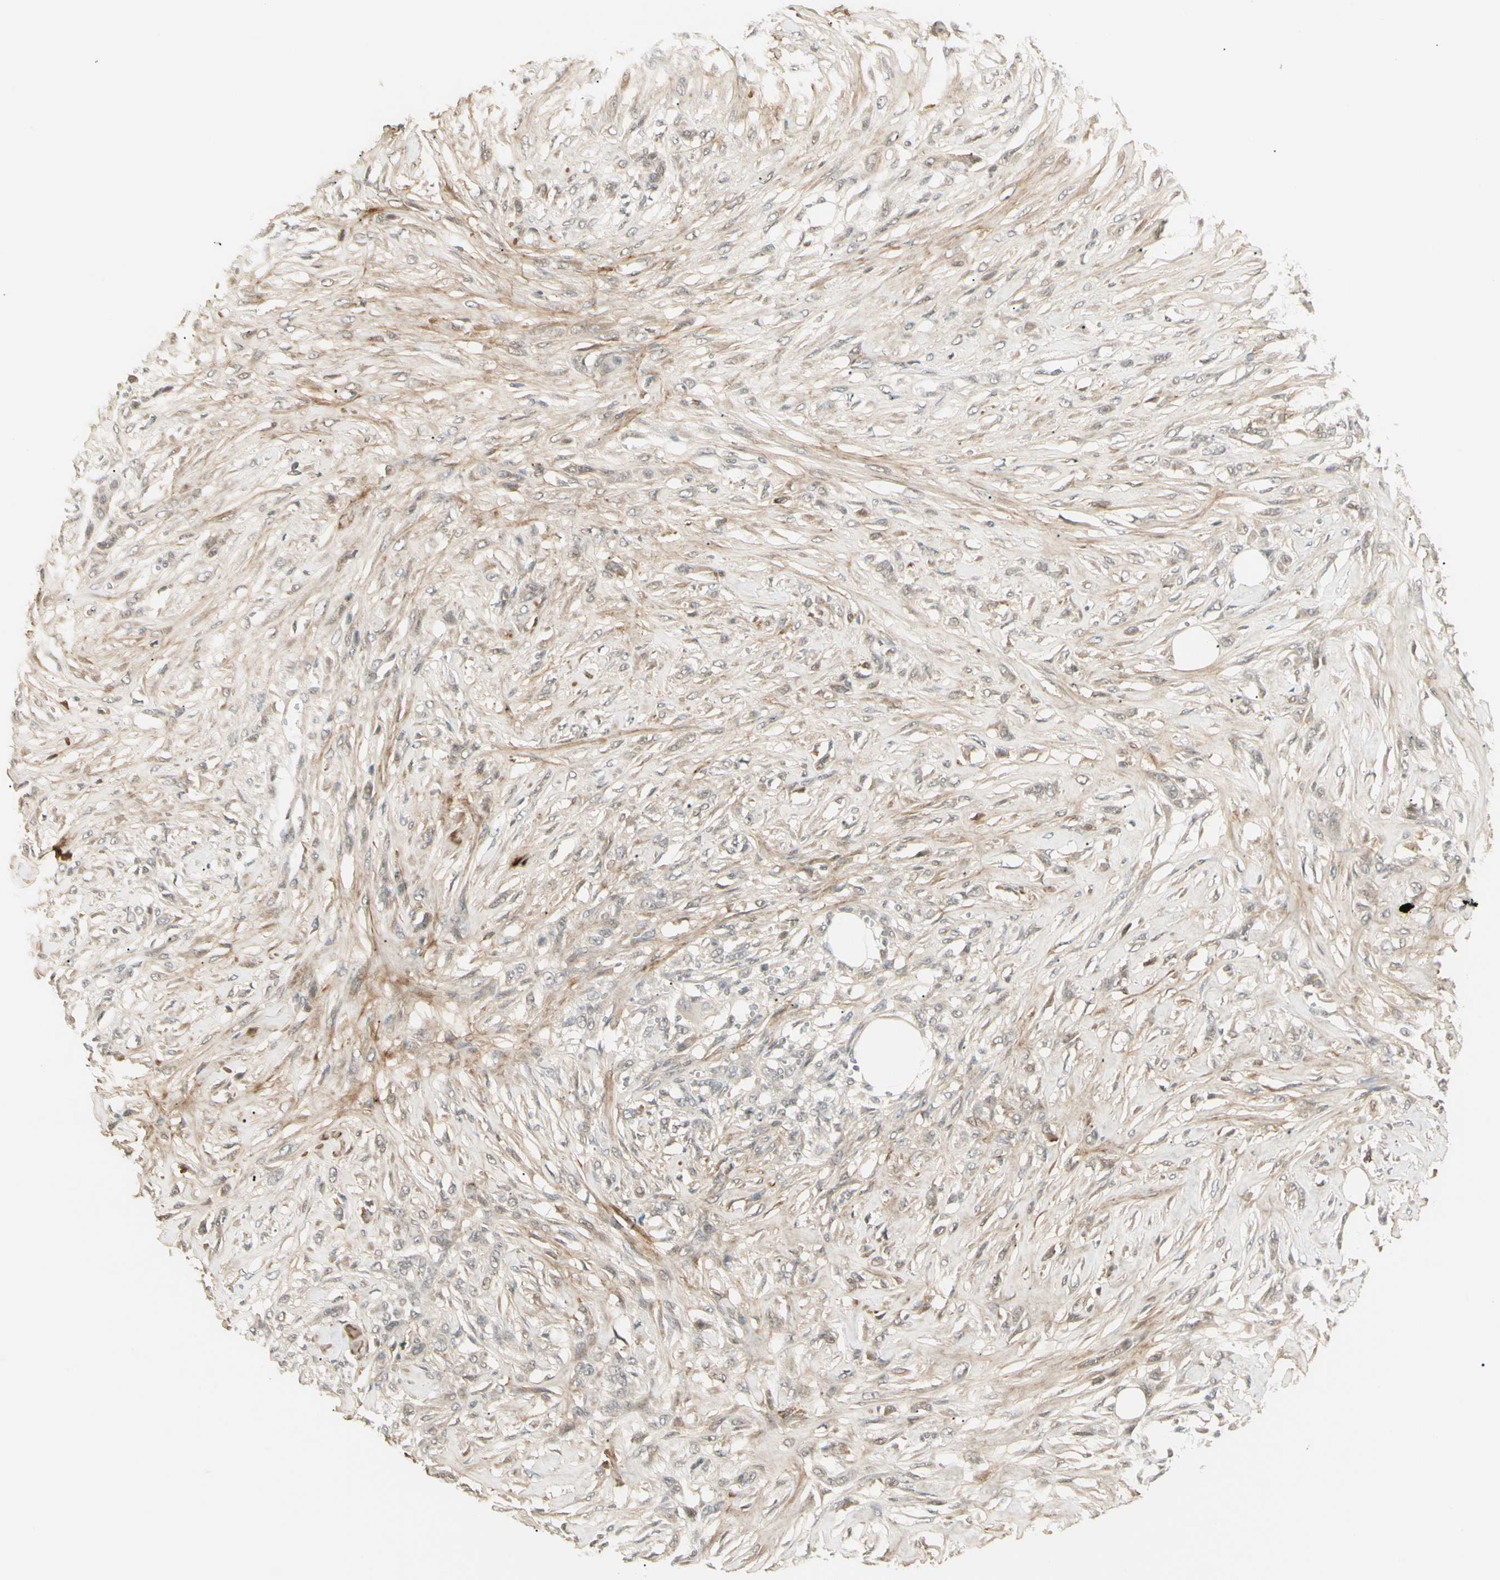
{"staining": {"intensity": "negative", "quantity": "none", "location": "none"}, "tissue": "skin cancer", "cell_type": "Tumor cells", "image_type": "cancer", "snomed": [{"axis": "morphology", "description": "Squamous cell carcinoma, NOS"}, {"axis": "topography", "description": "Skin"}], "caption": "Image shows no protein staining in tumor cells of skin cancer (squamous cell carcinoma) tissue.", "gene": "ASPN", "patient": {"sex": "female", "age": 59}}